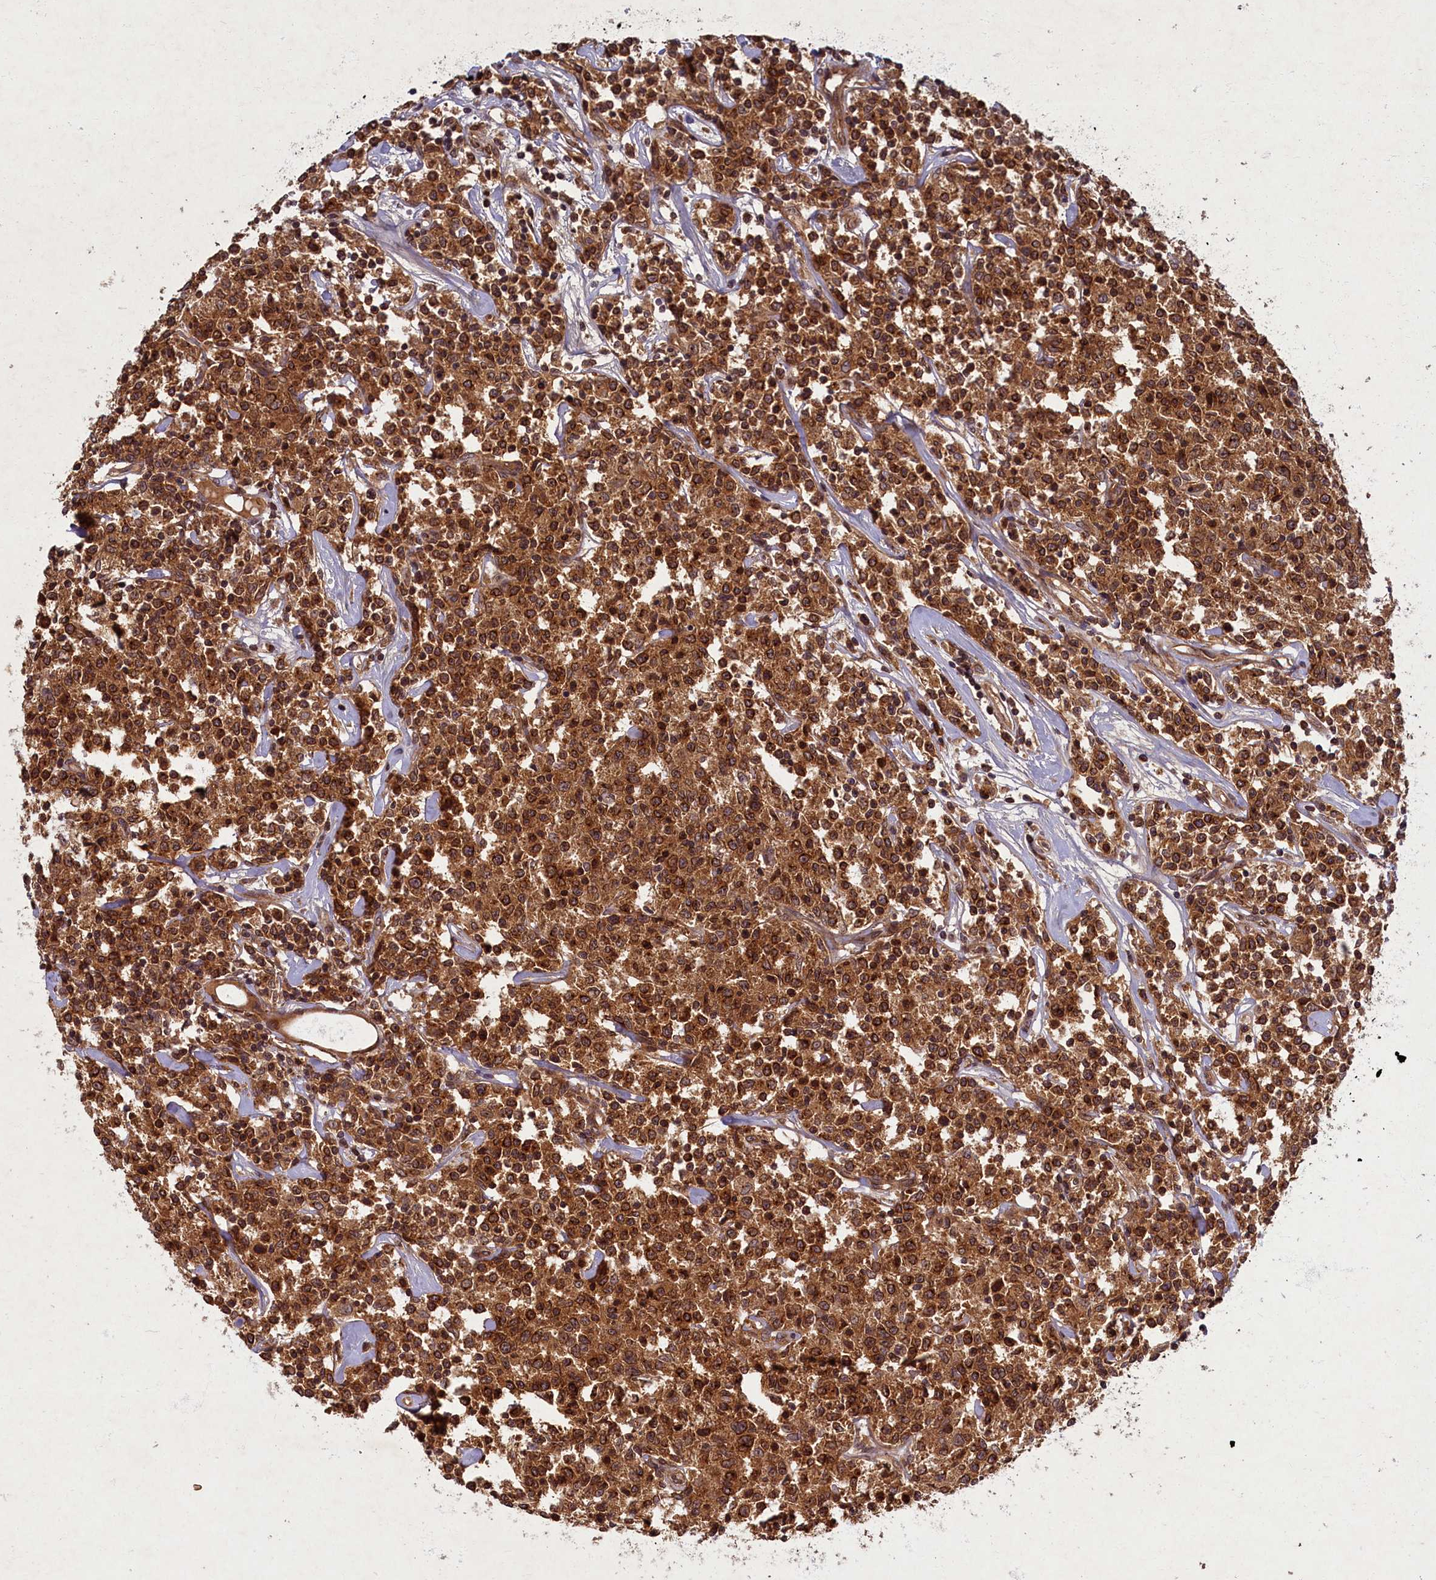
{"staining": {"intensity": "strong", "quantity": ">75%", "location": "cytoplasmic/membranous"}, "tissue": "lymphoma", "cell_type": "Tumor cells", "image_type": "cancer", "snomed": [{"axis": "morphology", "description": "Malignant lymphoma, non-Hodgkin's type, Low grade"}, {"axis": "topography", "description": "Small intestine"}], "caption": "Low-grade malignant lymphoma, non-Hodgkin's type stained with a protein marker demonstrates strong staining in tumor cells.", "gene": "BICD1", "patient": {"sex": "female", "age": 59}}